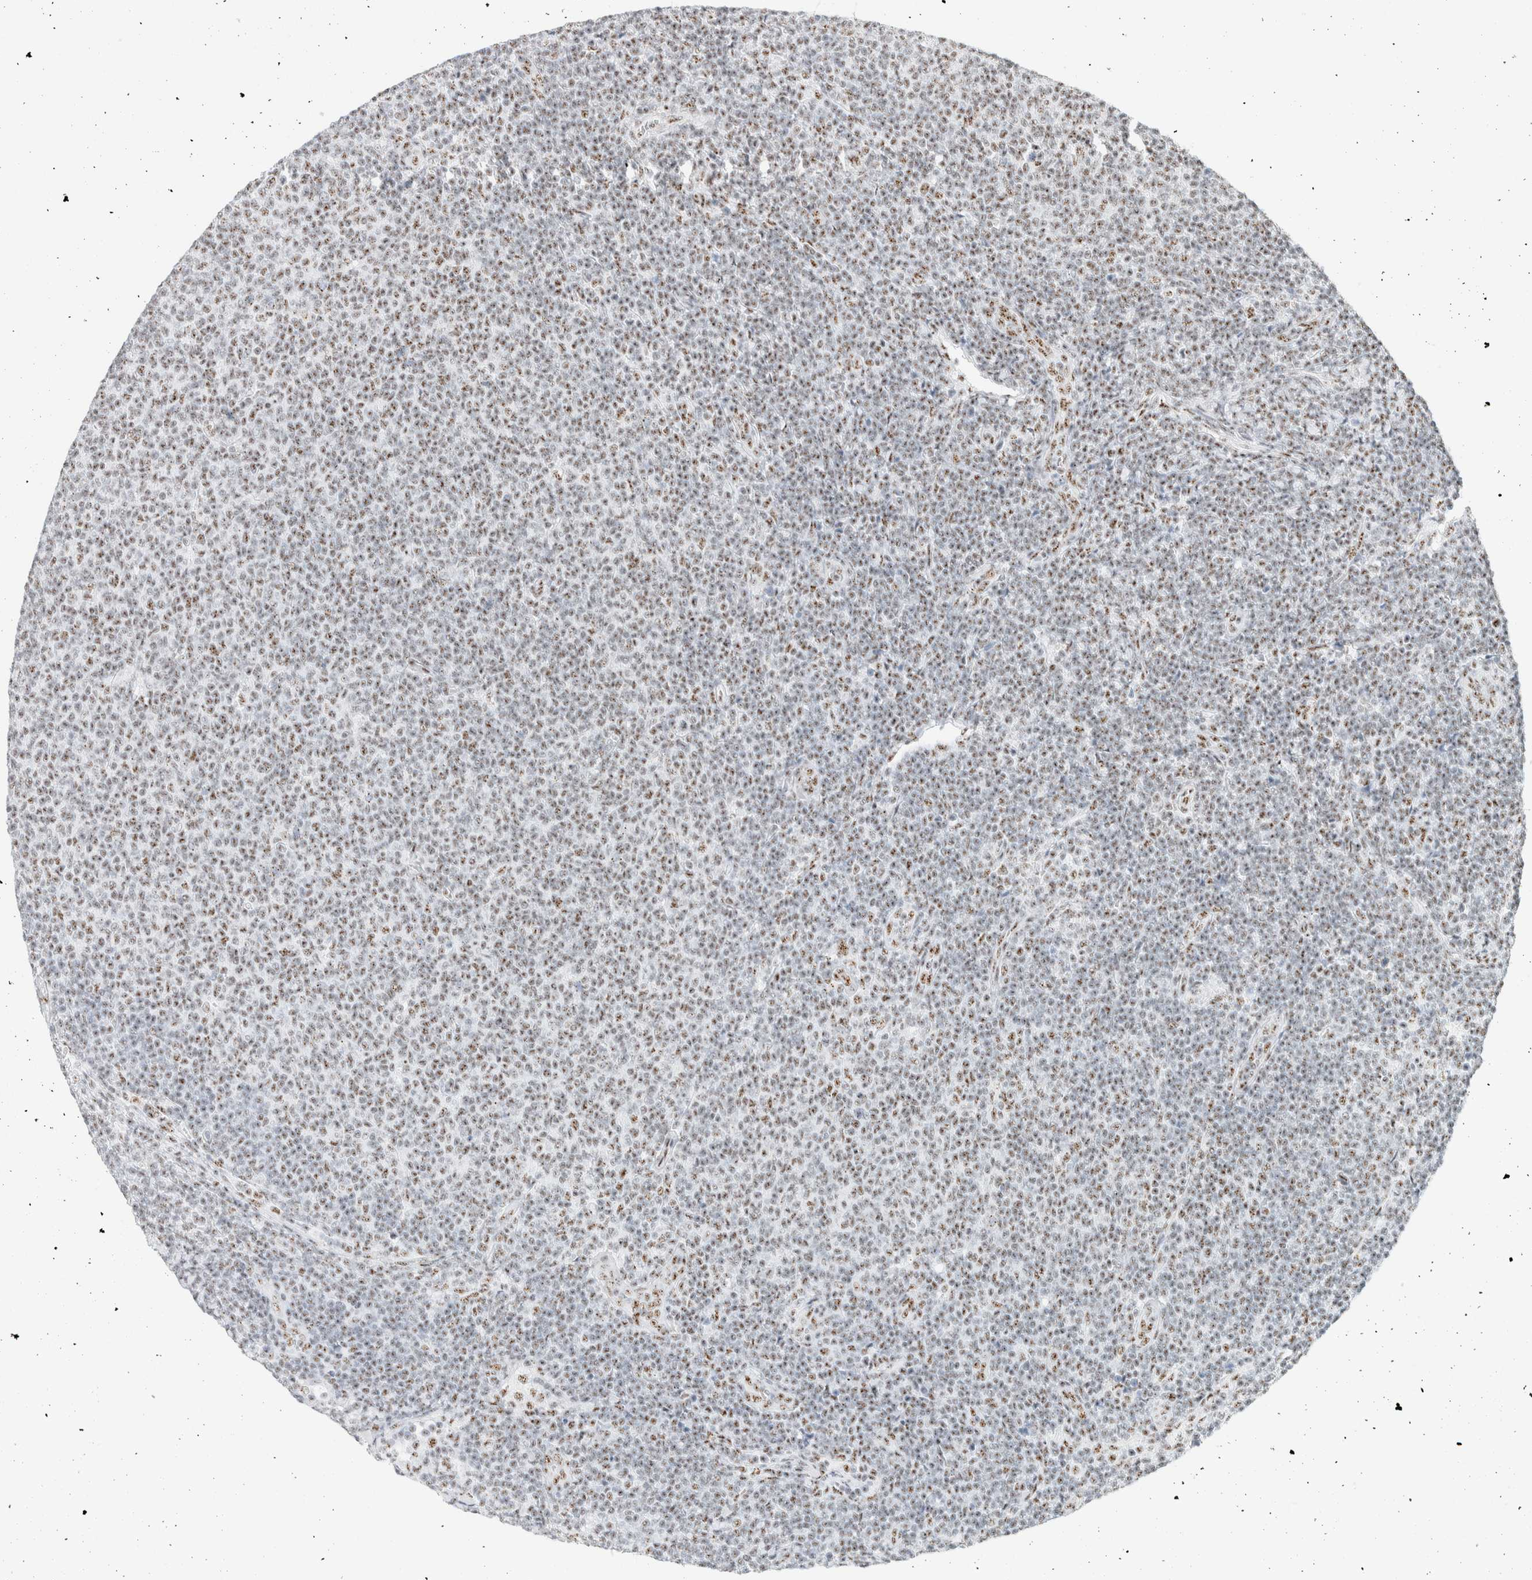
{"staining": {"intensity": "weak", "quantity": ">75%", "location": "nuclear"}, "tissue": "lymphoma", "cell_type": "Tumor cells", "image_type": "cancer", "snomed": [{"axis": "morphology", "description": "Malignant lymphoma, non-Hodgkin's type, Low grade"}, {"axis": "topography", "description": "Lymph node"}], "caption": "A low amount of weak nuclear staining is seen in approximately >75% of tumor cells in lymphoma tissue.", "gene": "SON", "patient": {"sex": "male", "age": 66}}